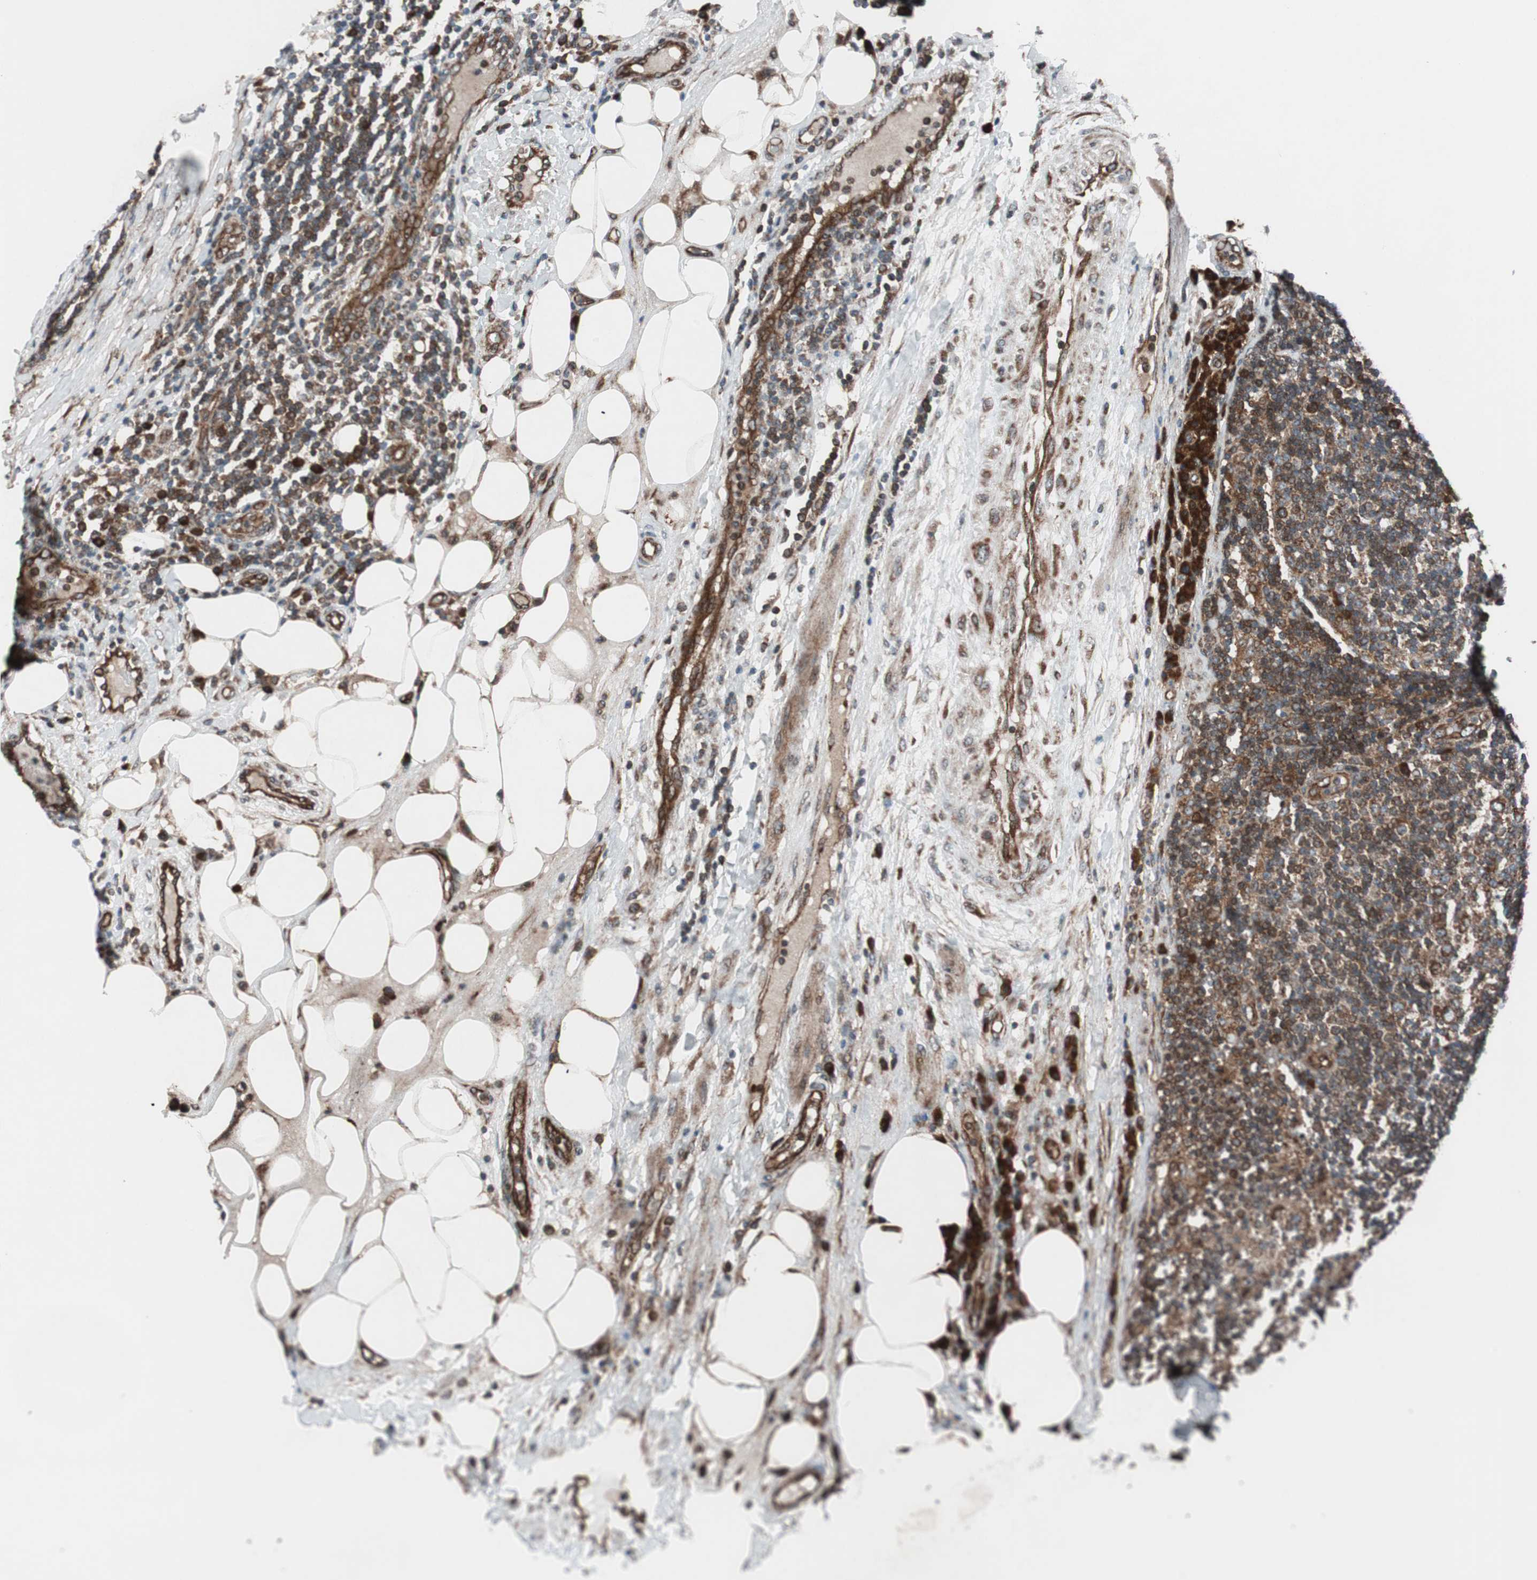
{"staining": {"intensity": "strong", "quantity": ">75%", "location": "cytoplasmic/membranous"}, "tissue": "lymph node", "cell_type": "Germinal center cells", "image_type": "normal", "snomed": [{"axis": "morphology", "description": "Normal tissue, NOS"}, {"axis": "morphology", "description": "Squamous cell carcinoma, metastatic, NOS"}, {"axis": "topography", "description": "Lymph node"}], "caption": "Normal lymph node displays strong cytoplasmic/membranous positivity in about >75% of germinal center cells, visualized by immunohistochemistry.", "gene": "CCL14", "patient": {"sex": "female", "age": 53}}